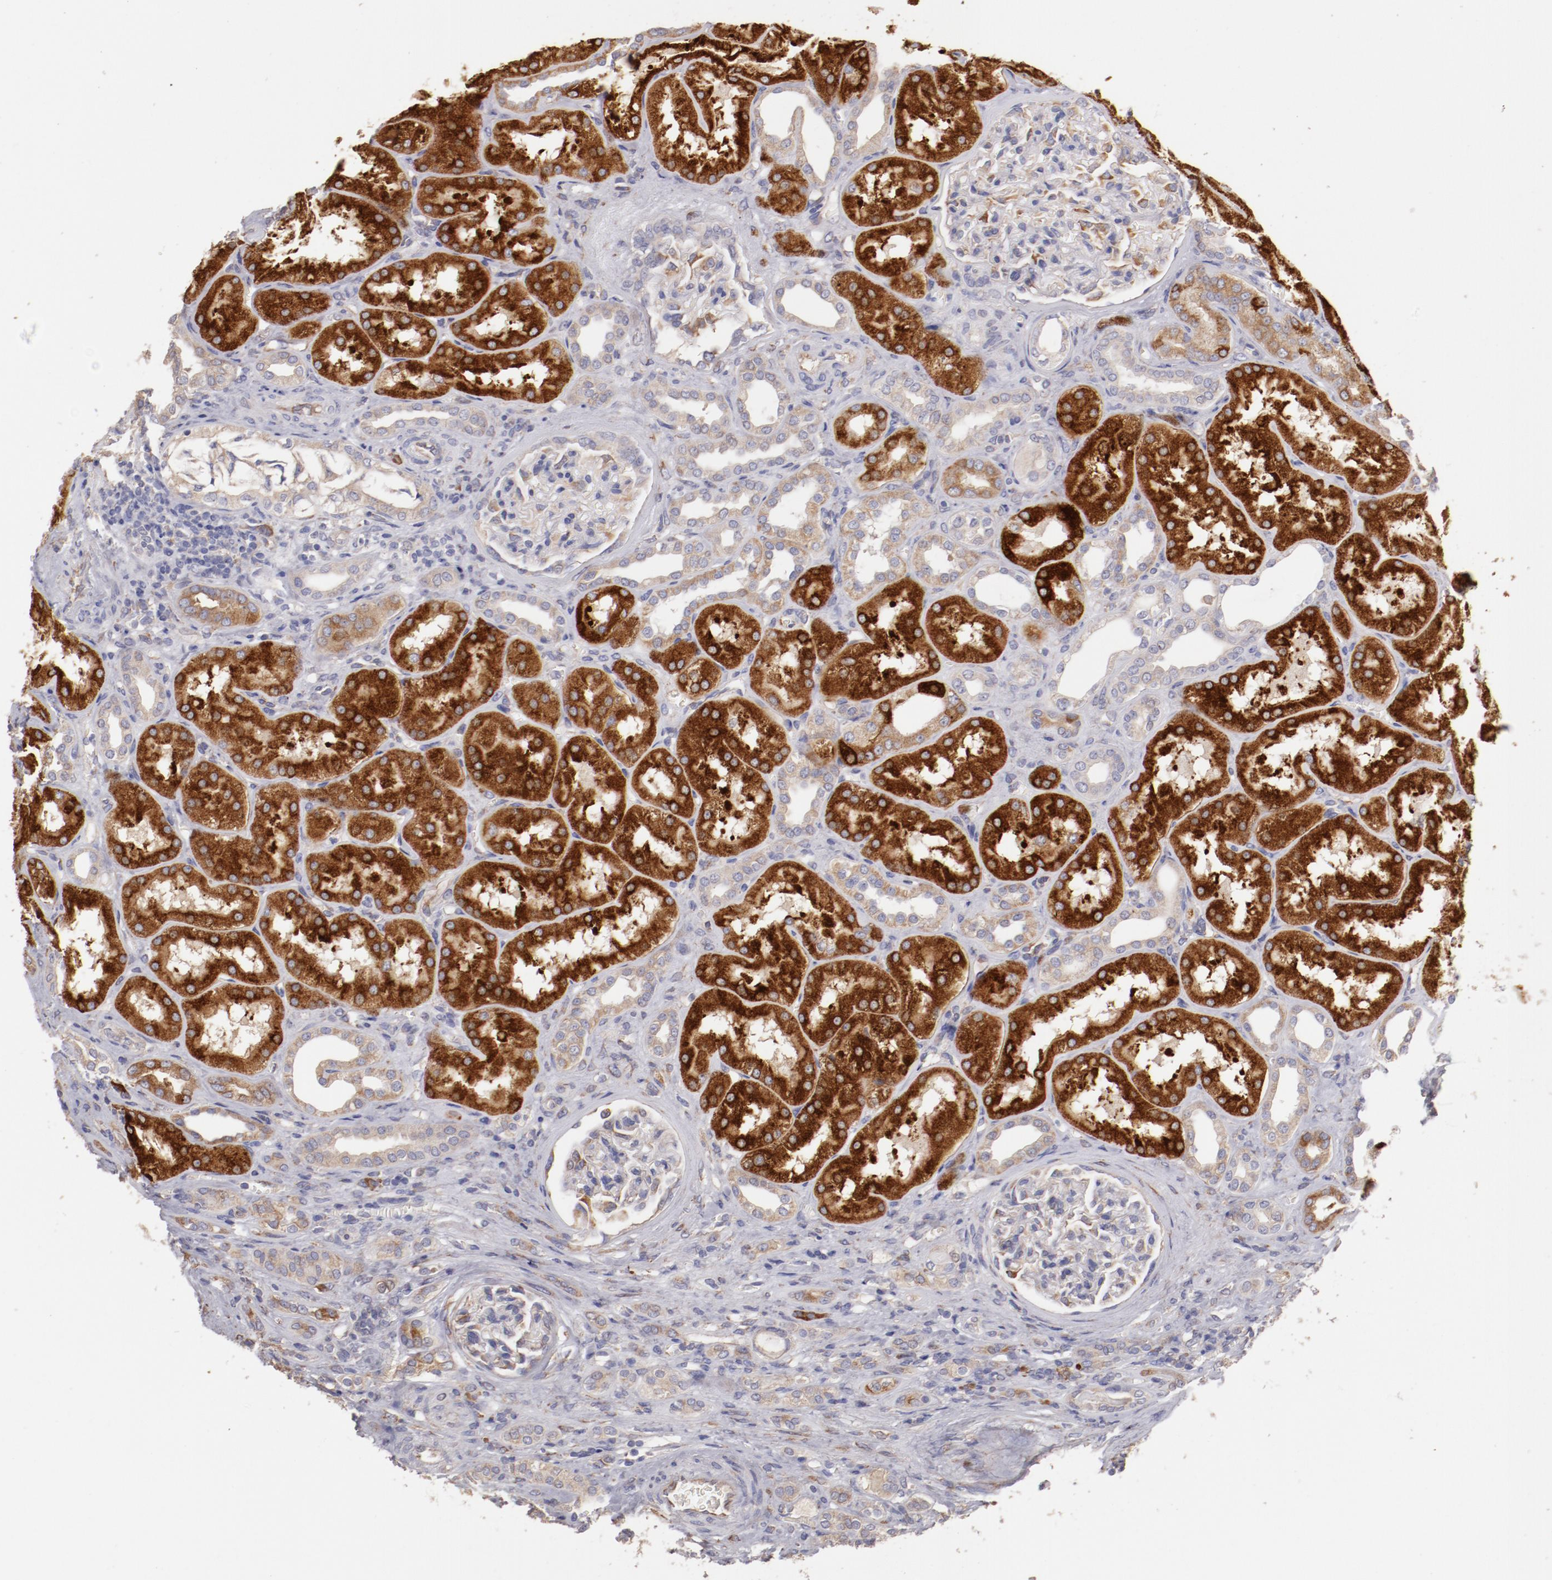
{"staining": {"intensity": "moderate", "quantity": "25%-75%", "location": "cytoplasmic/membranous"}, "tissue": "renal cancer", "cell_type": "Tumor cells", "image_type": "cancer", "snomed": [{"axis": "morphology", "description": "Adenocarcinoma, NOS"}, {"axis": "topography", "description": "Kidney"}], "caption": "Brown immunohistochemical staining in renal cancer (adenocarcinoma) exhibits moderate cytoplasmic/membranous staining in about 25%-75% of tumor cells.", "gene": "ENTPD5", "patient": {"sex": "male", "age": 46}}